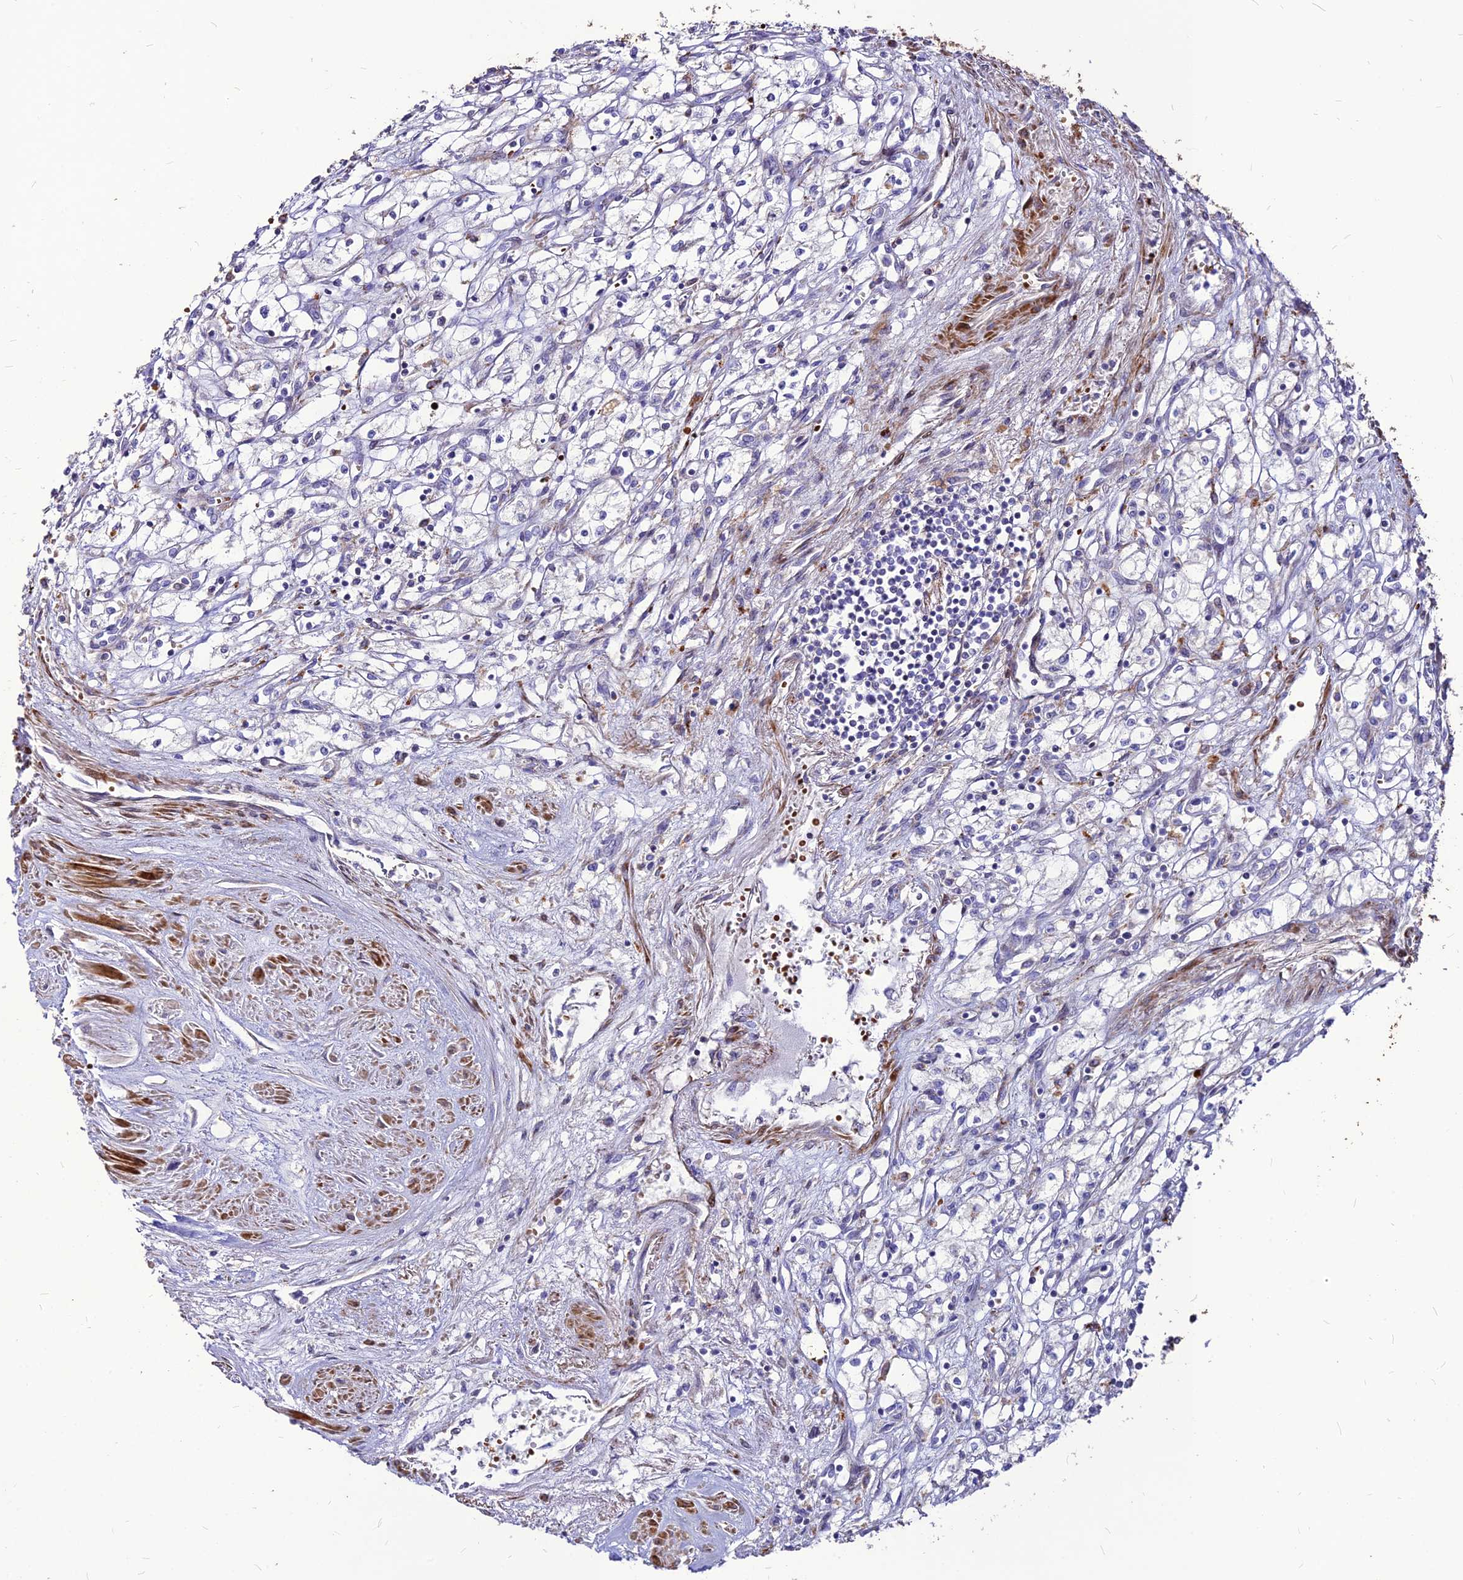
{"staining": {"intensity": "negative", "quantity": "none", "location": "none"}, "tissue": "renal cancer", "cell_type": "Tumor cells", "image_type": "cancer", "snomed": [{"axis": "morphology", "description": "Adenocarcinoma, NOS"}, {"axis": "topography", "description": "Kidney"}], "caption": "A photomicrograph of human renal cancer (adenocarcinoma) is negative for staining in tumor cells.", "gene": "RIMOC1", "patient": {"sex": "male", "age": 59}}